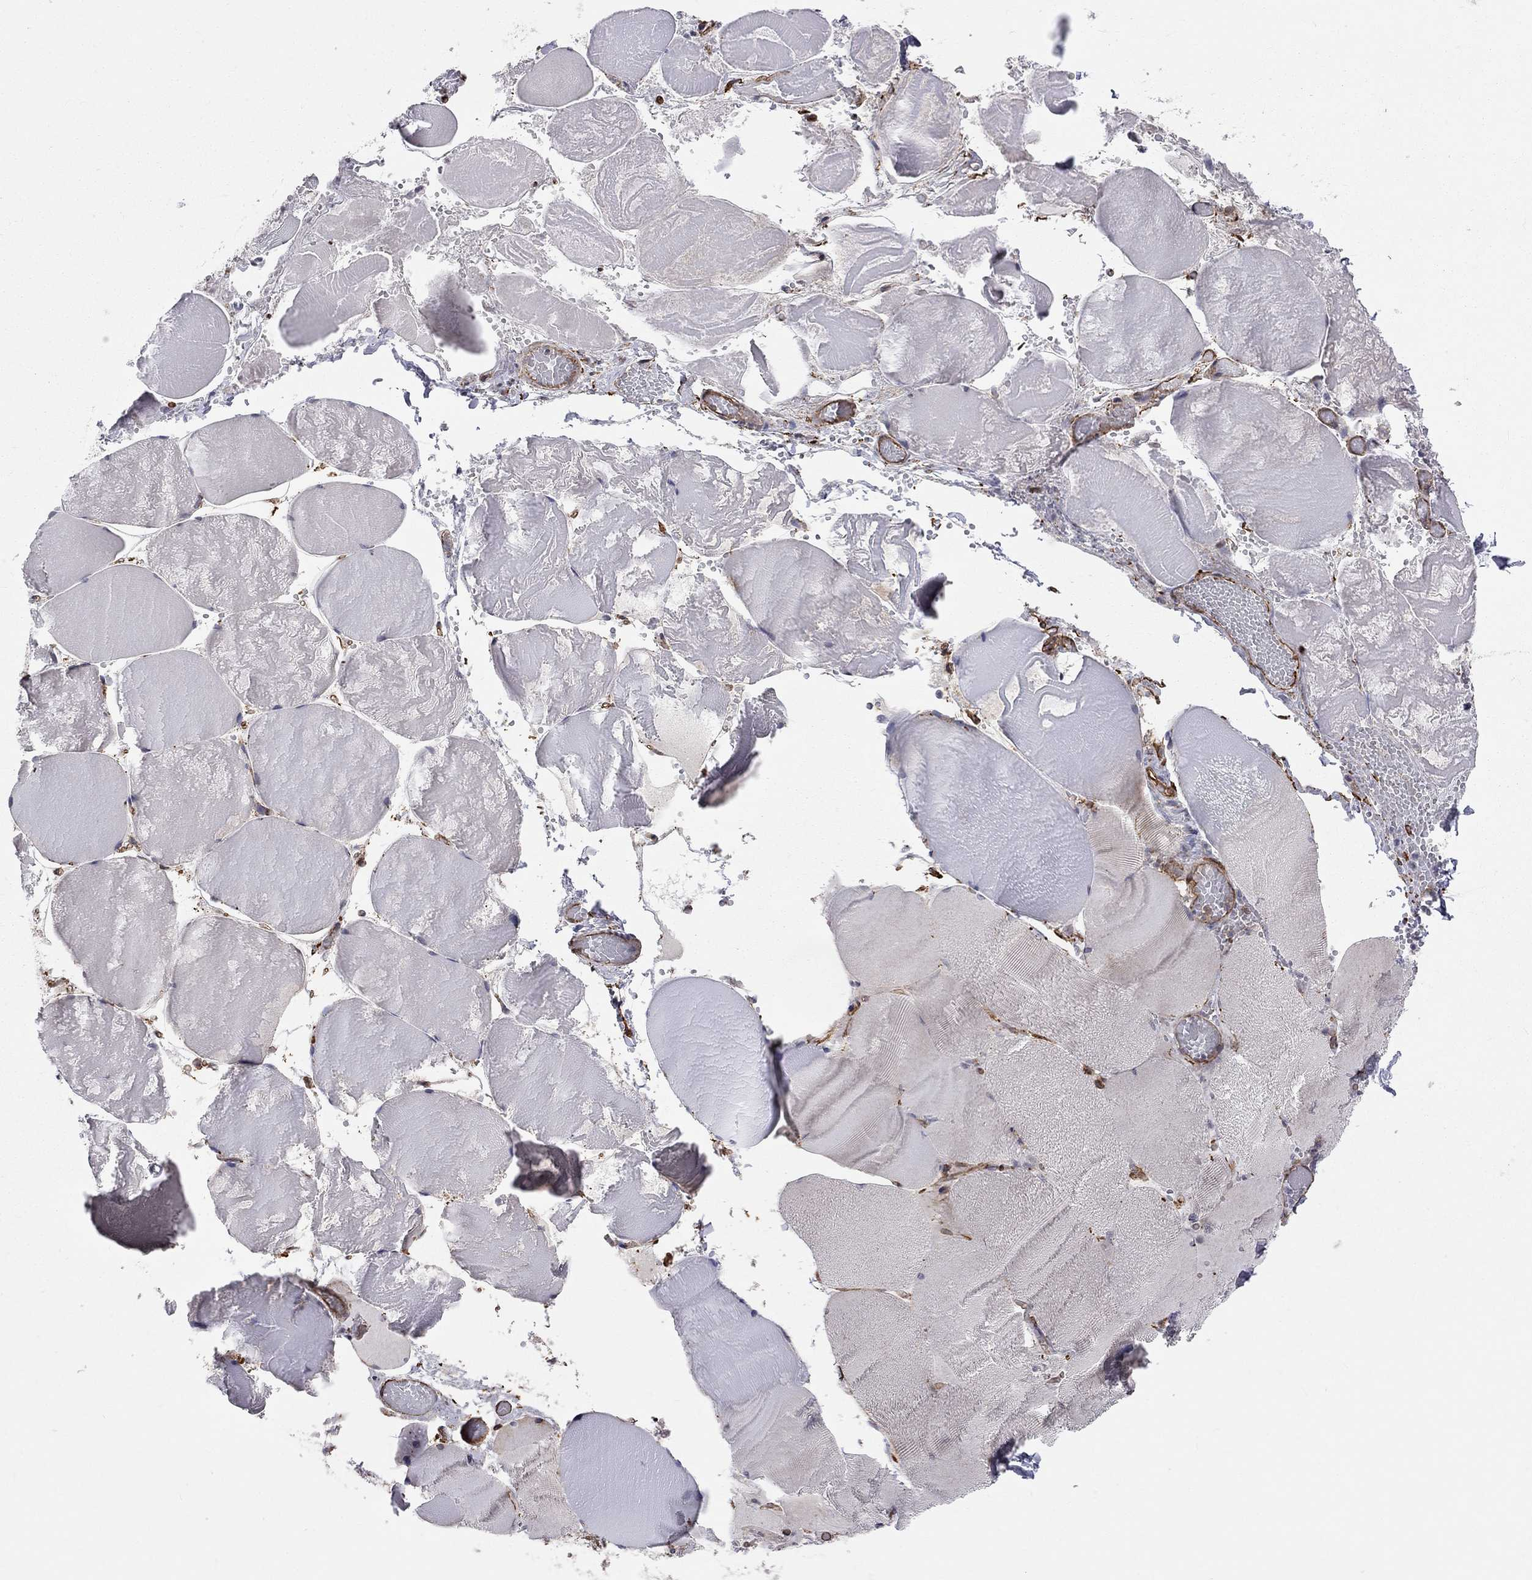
{"staining": {"intensity": "moderate", "quantity": "<25%", "location": "cytoplasmic/membranous"}, "tissue": "skeletal muscle", "cell_type": "Myocytes", "image_type": "normal", "snomed": [{"axis": "morphology", "description": "Normal tissue, NOS"}, {"axis": "morphology", "description": "Malignant melanoma, Metastatic site"}, {"axis": "topography", "description": "Skeletal muscle"}], "caption": "Immunohistochemistry (IHC) (DAB) staining of normal human skeletal muscle reveals moderate cytoplasmic/membranous protein staining in about <25% of myocytes. (DAB = brown stain, brightfield microscopy at high magnification).", "gene": "RASEF", "patient": {"sex": "male", "age": 50}}